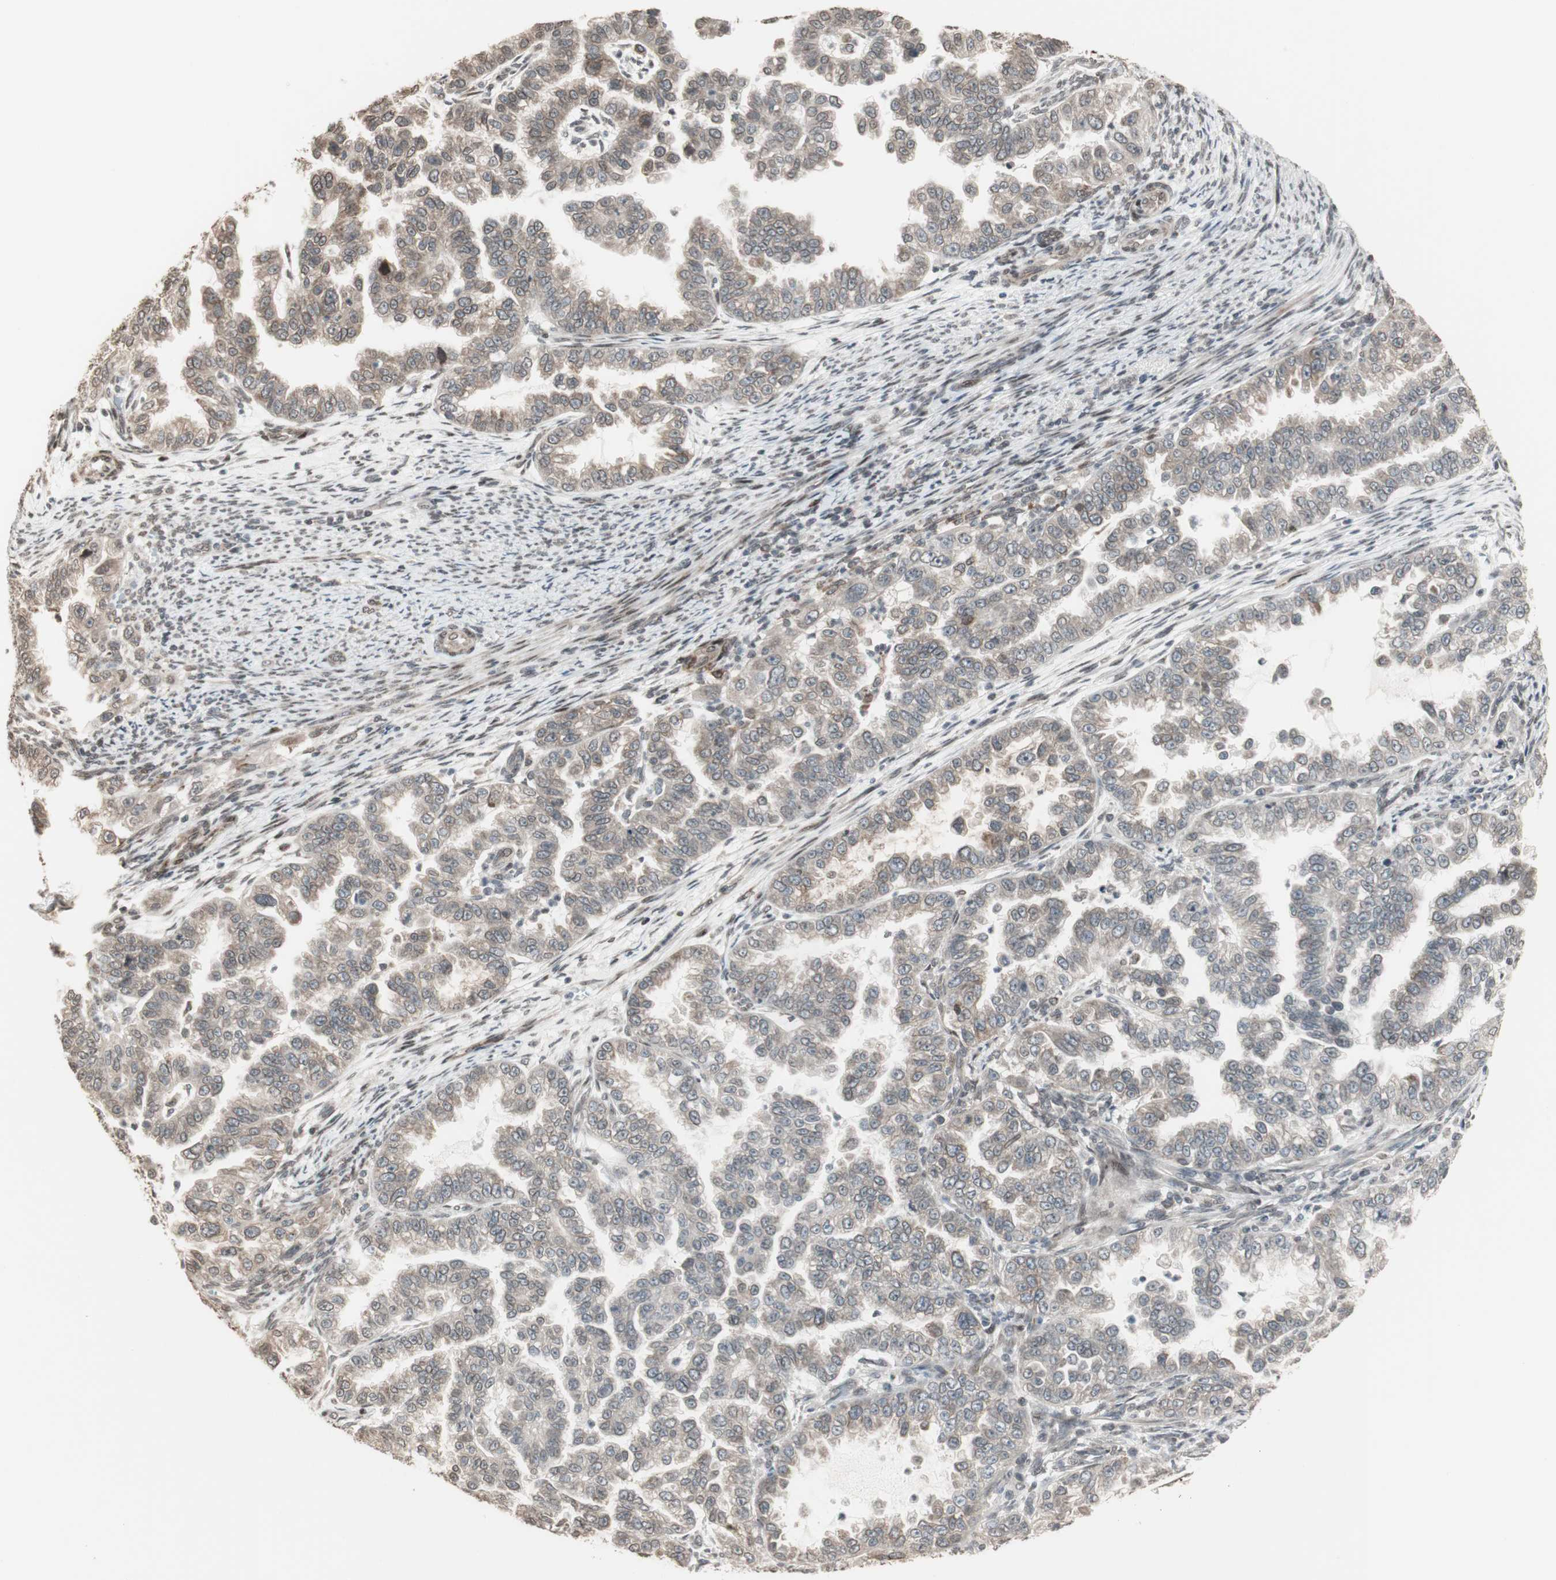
{"staining": {"intensity": "weak", "quantity": ">75%", "location": "cytoplasmic/membranous"}, "tissue": "endometrial cancer", "cell_type": "Tumor cells", "image_type": "cancer", "snomed": [{"axis": "morphology", "description": "Adenocarcinoma, NOS"}, {"axis": "topography", "description": "Endometrium"}], "caption": "Protein expression analysis of endometrial adenocarcinoma reveals weak cytoplasmic/membranous staining in approximately >75% of tumor cells.", "gene": "CBLC", "patient": {"sex": "female", "age": 85}}